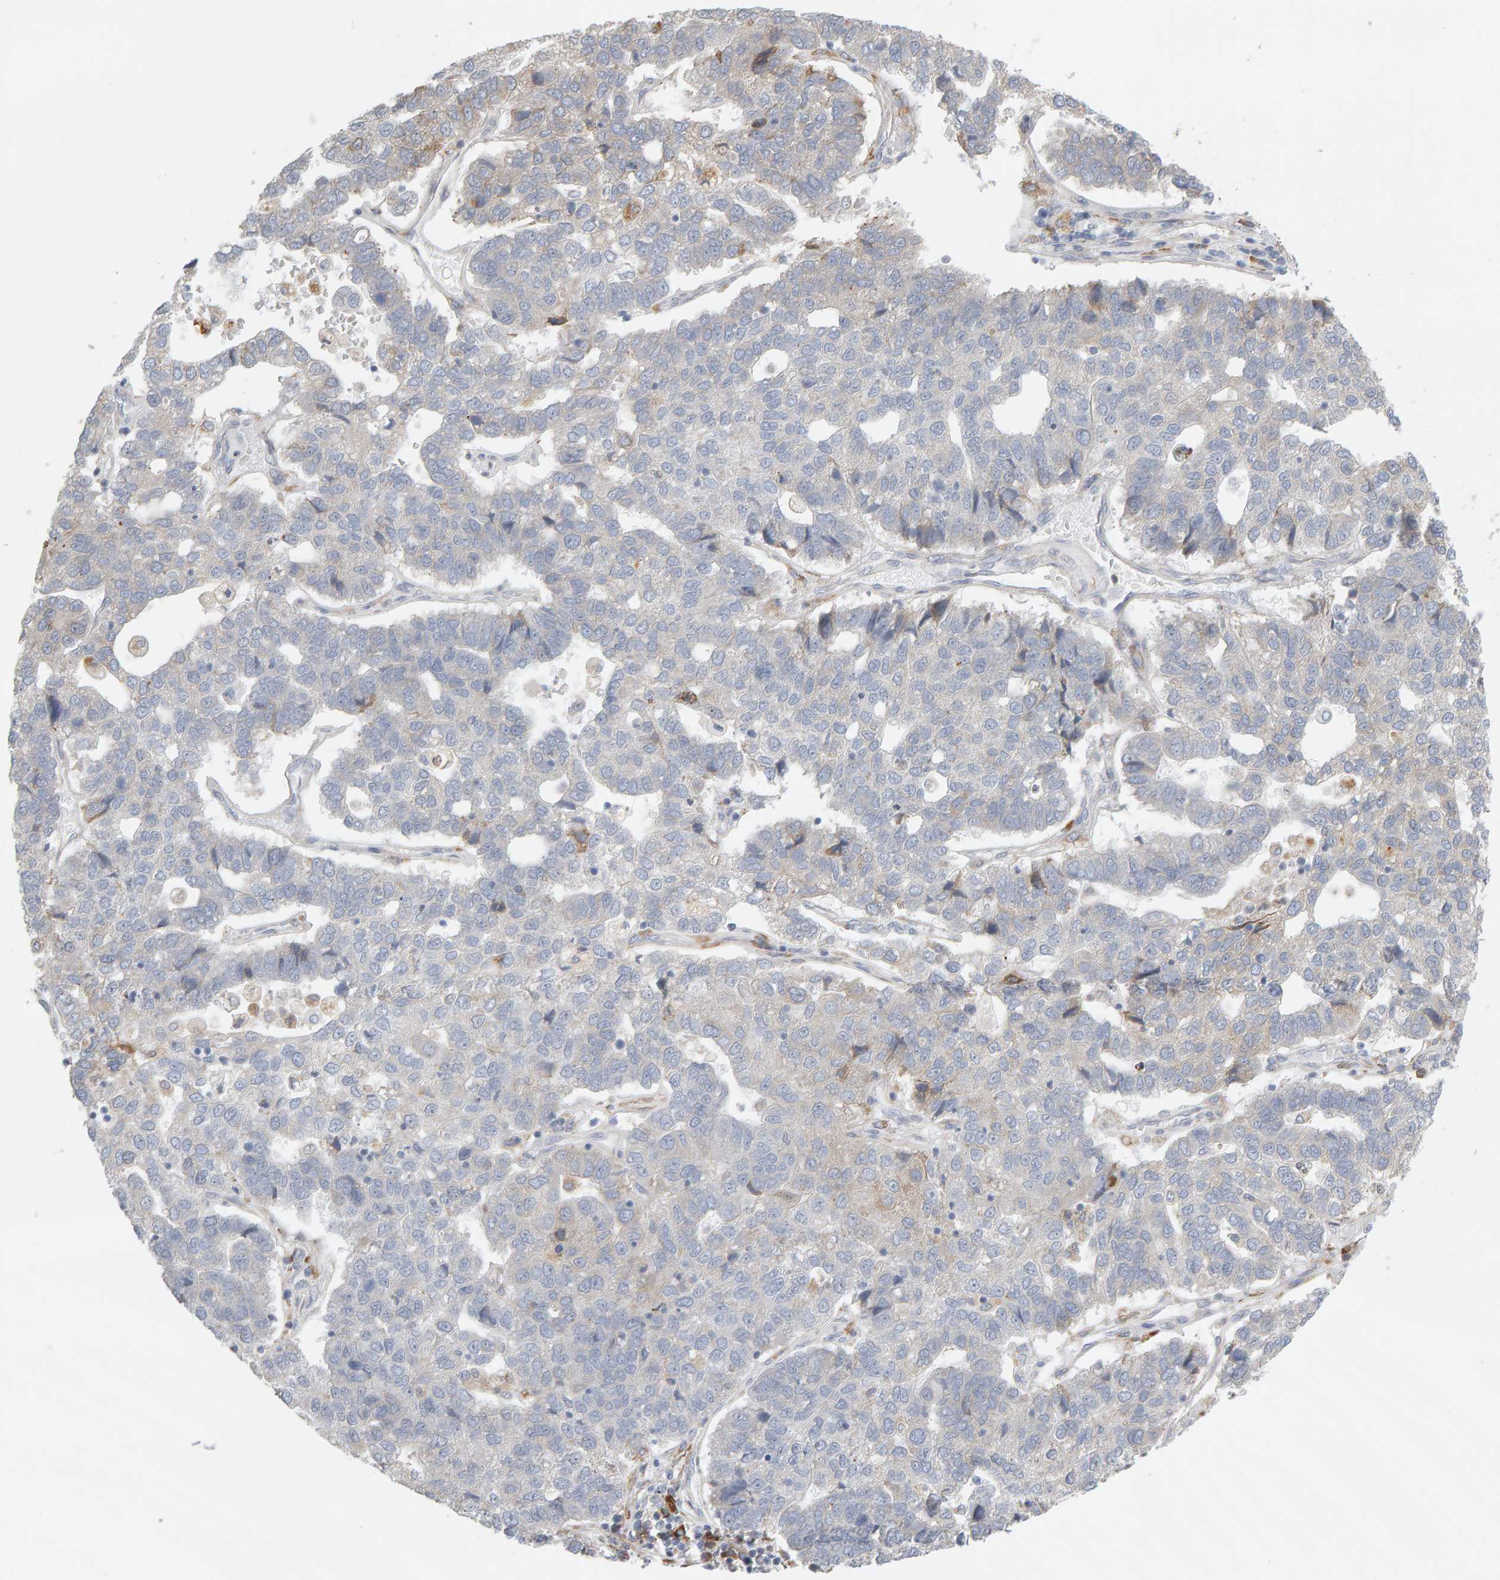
{"staining": {"intensity": "weak", "quantity": "<25%", "location": "cytoplasmic/membranous"}, "tissue": "pancreatic cancer", "cell_type": "Tumor cells", "image_type": "cancer", "snomed": [{"axis": "morphology", "description": "Adenocarcinoma, NOS"}, {"axis": "topography", "description": "Pancreas"}], "caption": "DAB (3,3'-diaminobenzidine) immunohistochemical staining of adenocarcinoma (pancreatic) shows no significant expression in tumor cells. (DAB (3,3'-diaminobenzidine) immunohistochemistry (IHC), high magnification).", "gene": "ENGASE", "patient": {"sex": "female", "age": 61}}